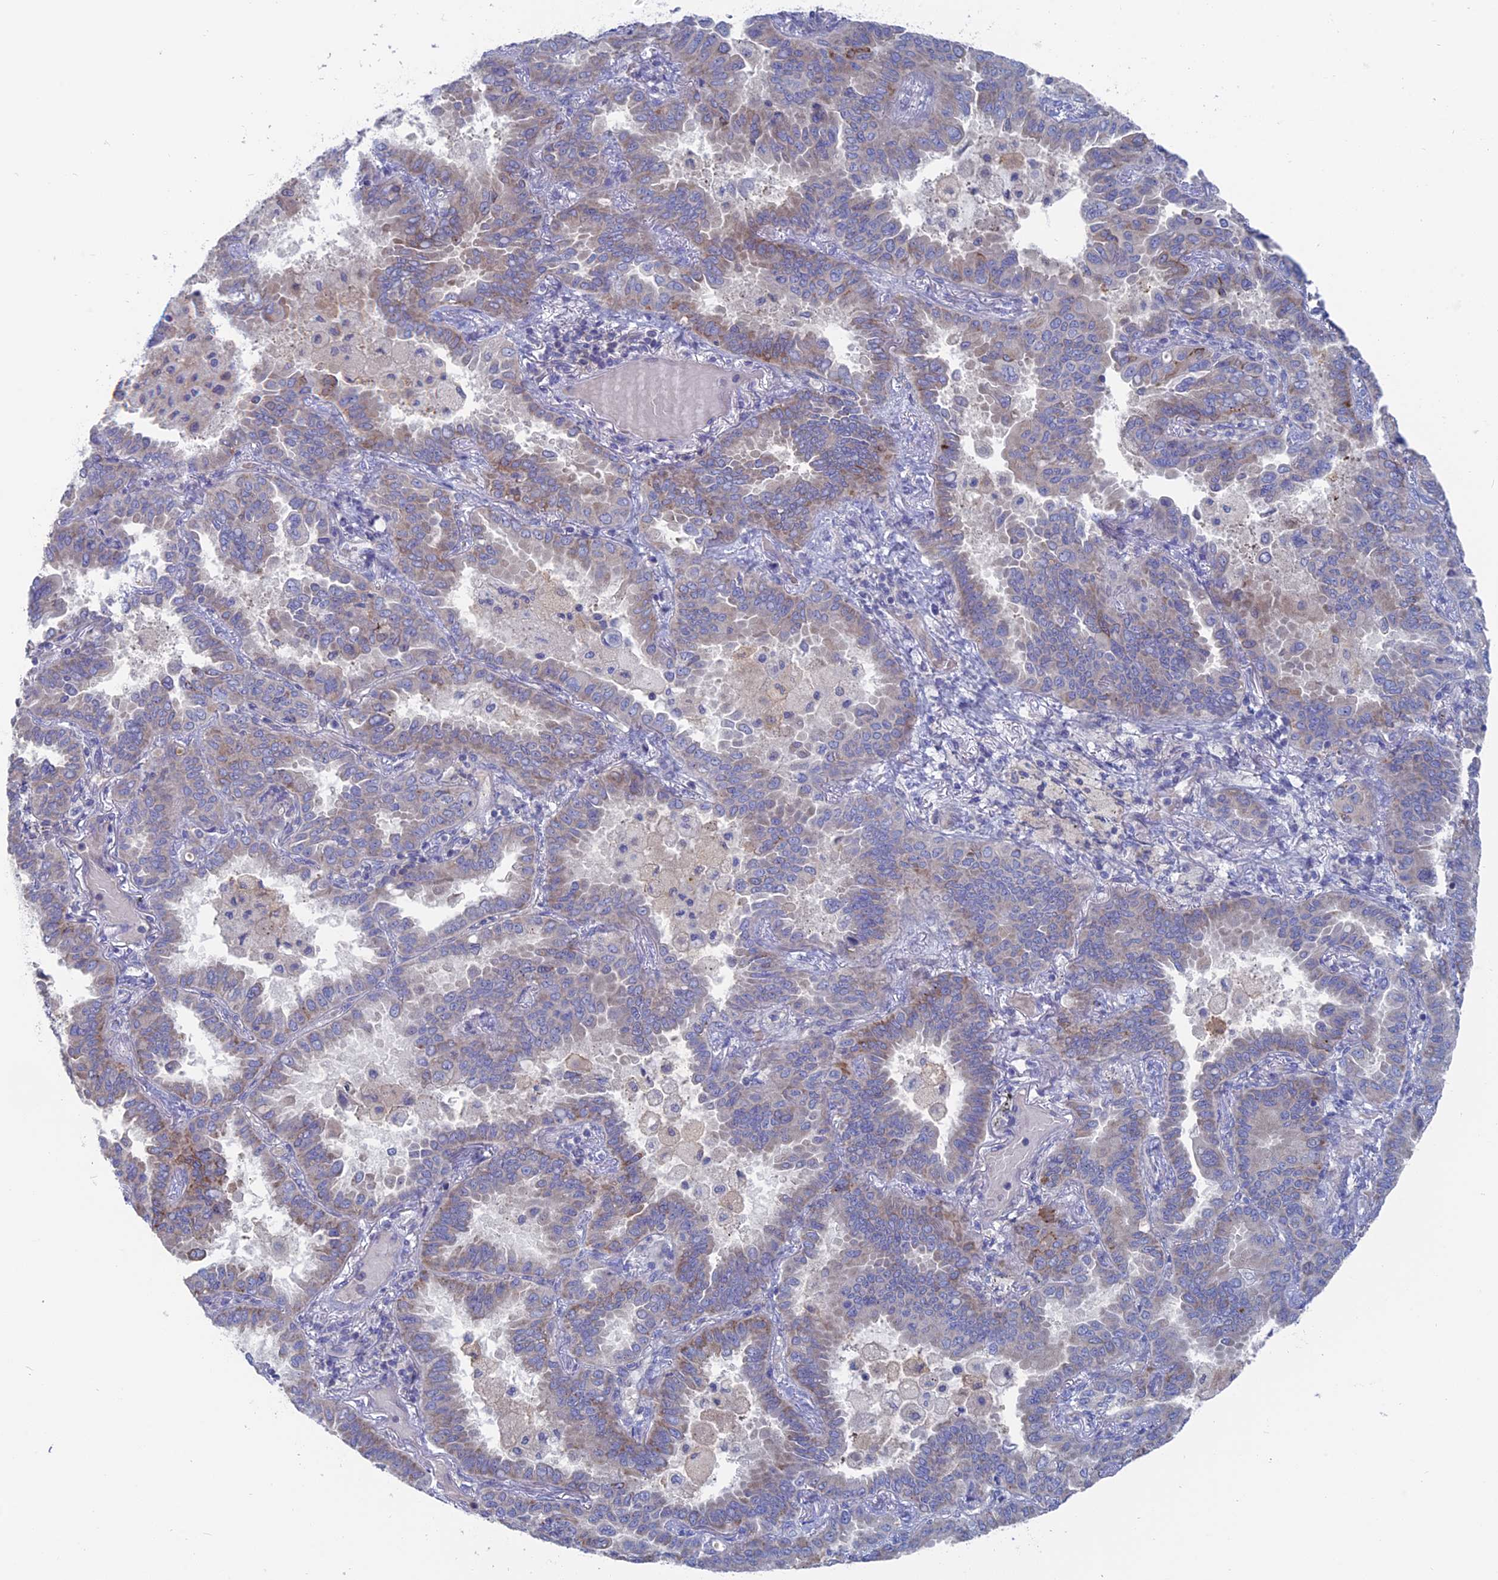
{"staining": {"intensity": "weak", "quantity": "25%-75%", "location": "cytoplasmic/membranous"}, "tissue": "lung cancer", "cell_type": "Tumor cells", "image_type": "cancer", "snomed": [{"axis": "morphology", "description": "Adenocarcinoma, NOS"}, {"axis": "topography", "description": "Lung"}], "caption": "This is an image of immunohistochemistry staining of adenocarcinoma (lung), which shows weak staining in the cytoplasmic/membranous of tumor cells.", "gene": "TBC1D30", "patient": {"sex": "male", "age": 64}}